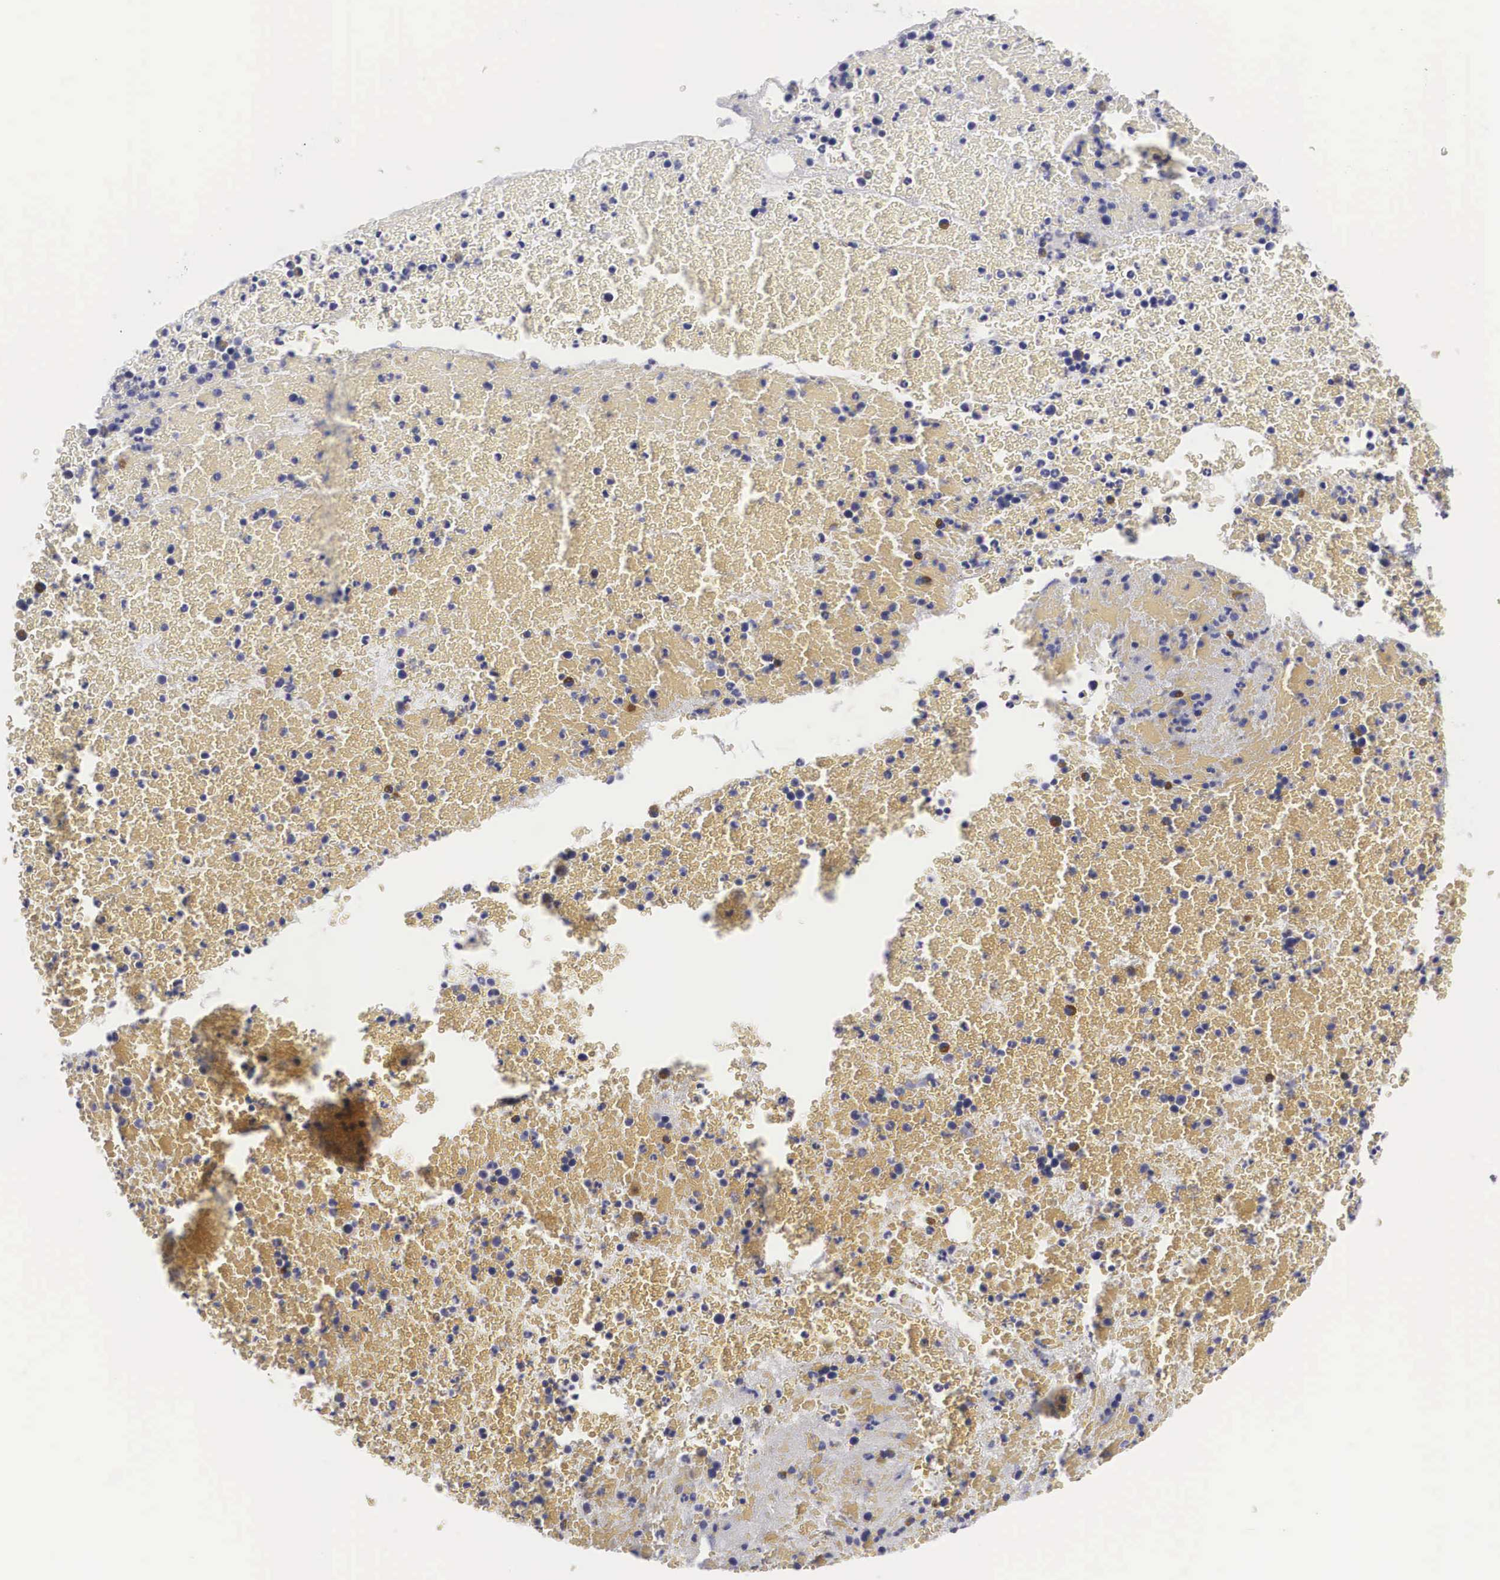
{"staining": {"intensity": "negative", "quantity": "none", "location": "none"}, "tissue": "bone marrow", "cell_type": "Hematopoietic cells", "image_type": "normal", "snomed": [{"axis": "morphology", "description": "Normal tissue, NOS"}, {"axis": "topography", "description": "Bone marrow"}], "caption": "An IHC image of unremarkable bone marrow is shown. There is no staining in hematopoietic cells of bone marrow. (Stains: DAB immunohistochemistry with hematoxylin counter stain, Microscopy: brightfield microscopy at high magnification).", "gene": "ARMCX3", "patient": {"sex": "female", "age": 53}}